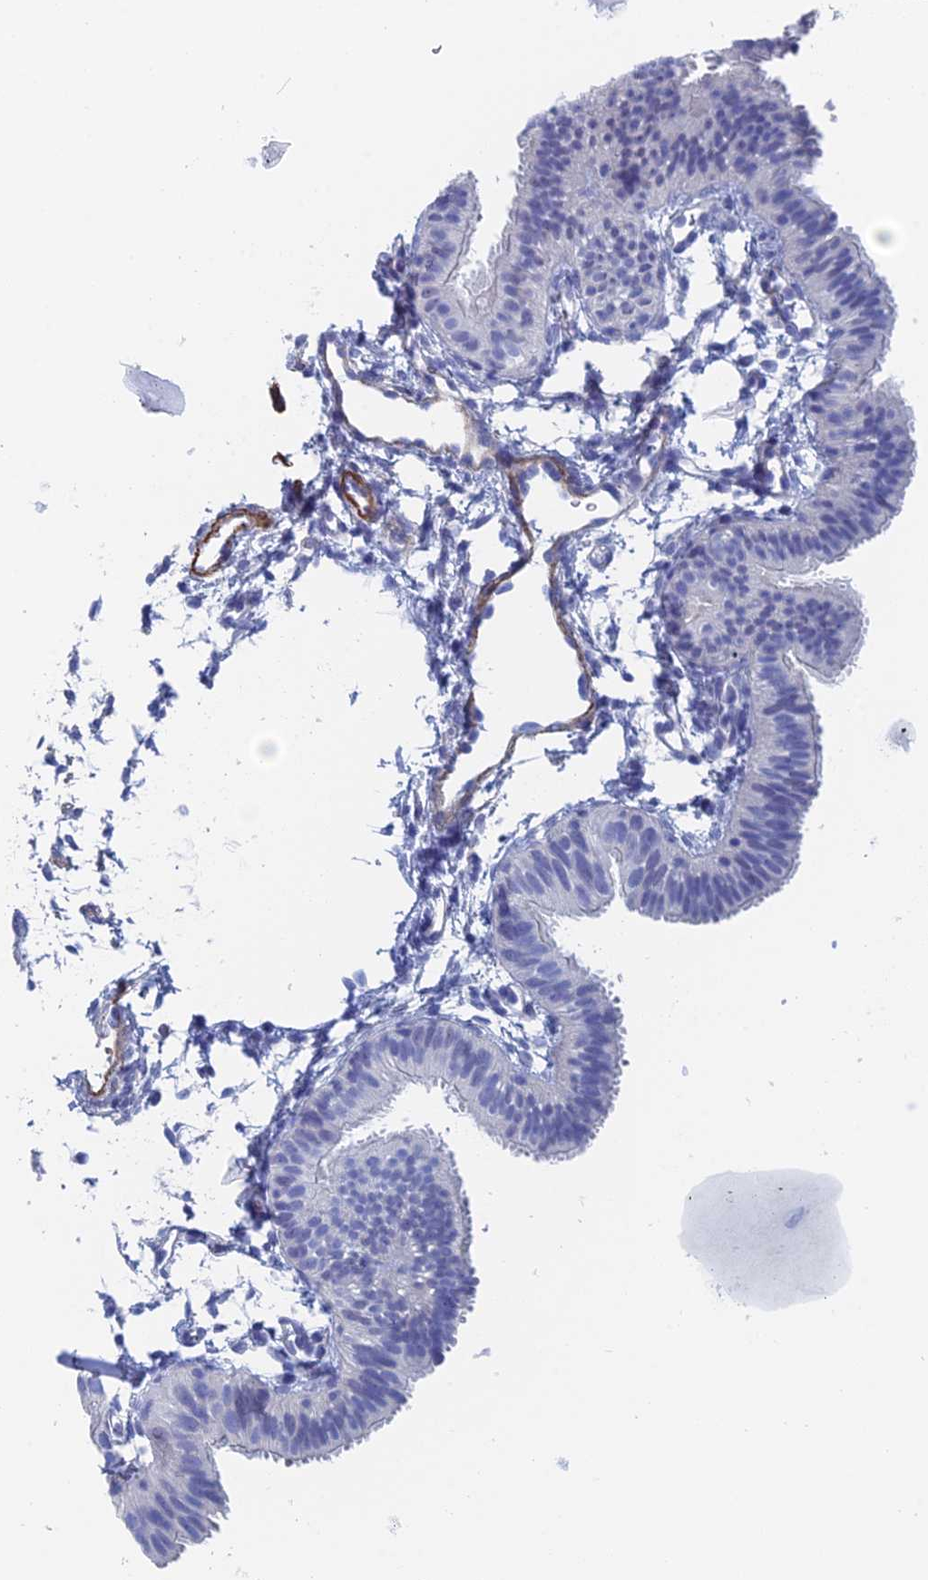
{"staining": {"intensity": "negative", "quantity": "none", "location": "none"}, "tissue": "fallopian tube", "cell_type": "Glandular cells", "image_type": "normal", "snomed": [{"axis": "morphology", "description": "Normal tissue, NOS"}, {"axis": "topography", "description": "Fallopian tube"}], "caption": "Immunohistochemistry (IHC) micrograph of normal fallopian tube stained for a protein (brown), which demonstrates no expression in glandular cells.", "gene": "KCNK18", "patient": {"sex": "female", "age": 35}}